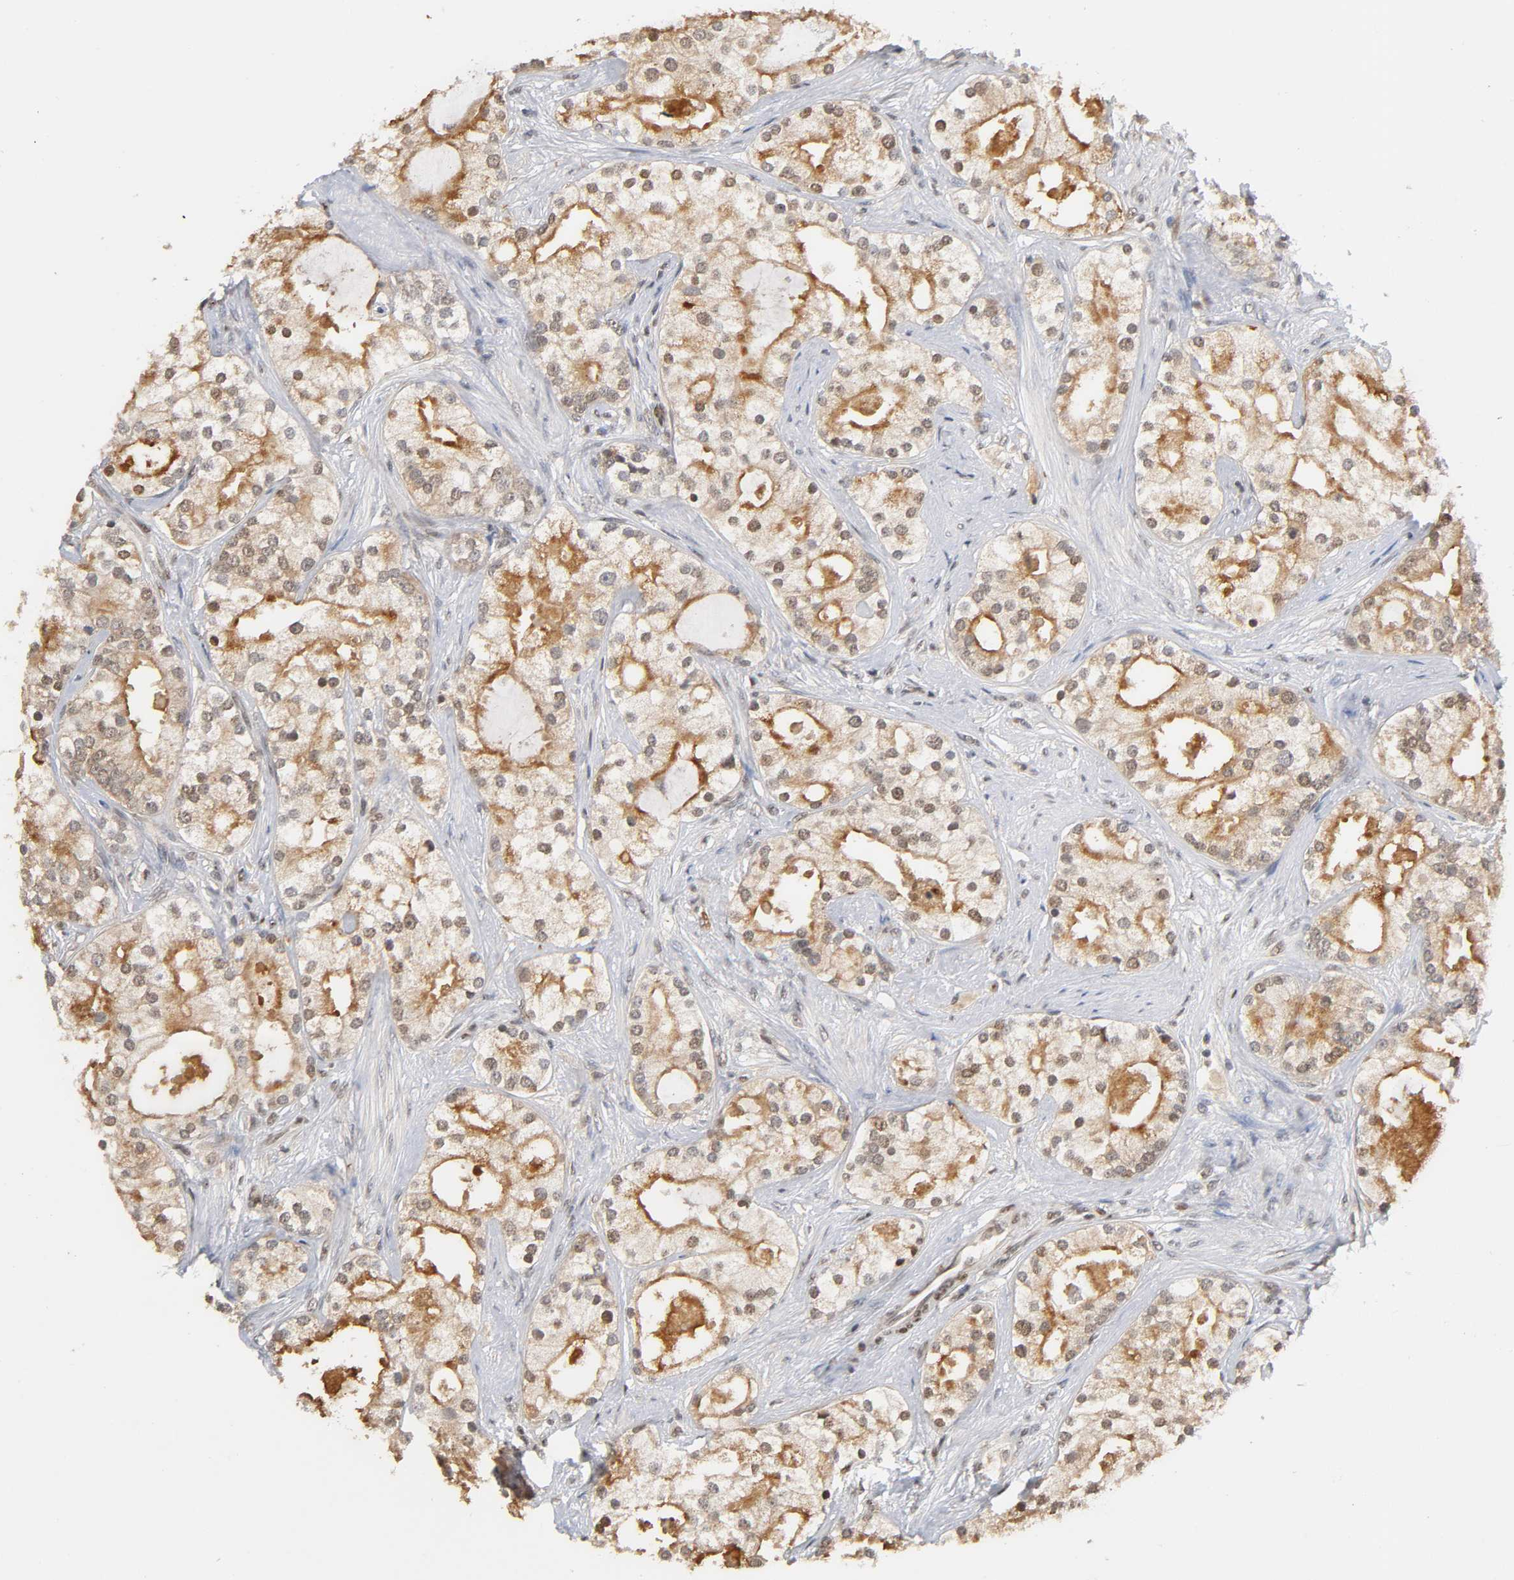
{"staining": {"intensity": "moderate", "quantity": "25%-75%", "location": "cytoplasmic/membranous,nuclear"}, "tissue": "prostate cancer", "cell_type": "Tumor cells", "image_type": "cancer", "snomed": [{"axis": "morphology", "description": "Adenocarcinoma, Low grade"}, {"axis": "topography", "description": "Prostate"}], "caption": "Prostate cancer (adenocarcinoma (low-grade)) tissue reveals moderate cytoplasmic/membranous and nuclear positivity in about 25%-75% of tumor cells, visualized by immunohistochemistry. (Stains: DAB (3,3'-diaminobenzidine) in brown, nuclei in blue, Microscopy: brightfield microscopy at high magnification).", "gene": "UBC", "patient": {"sex": "male", "age": 58}}